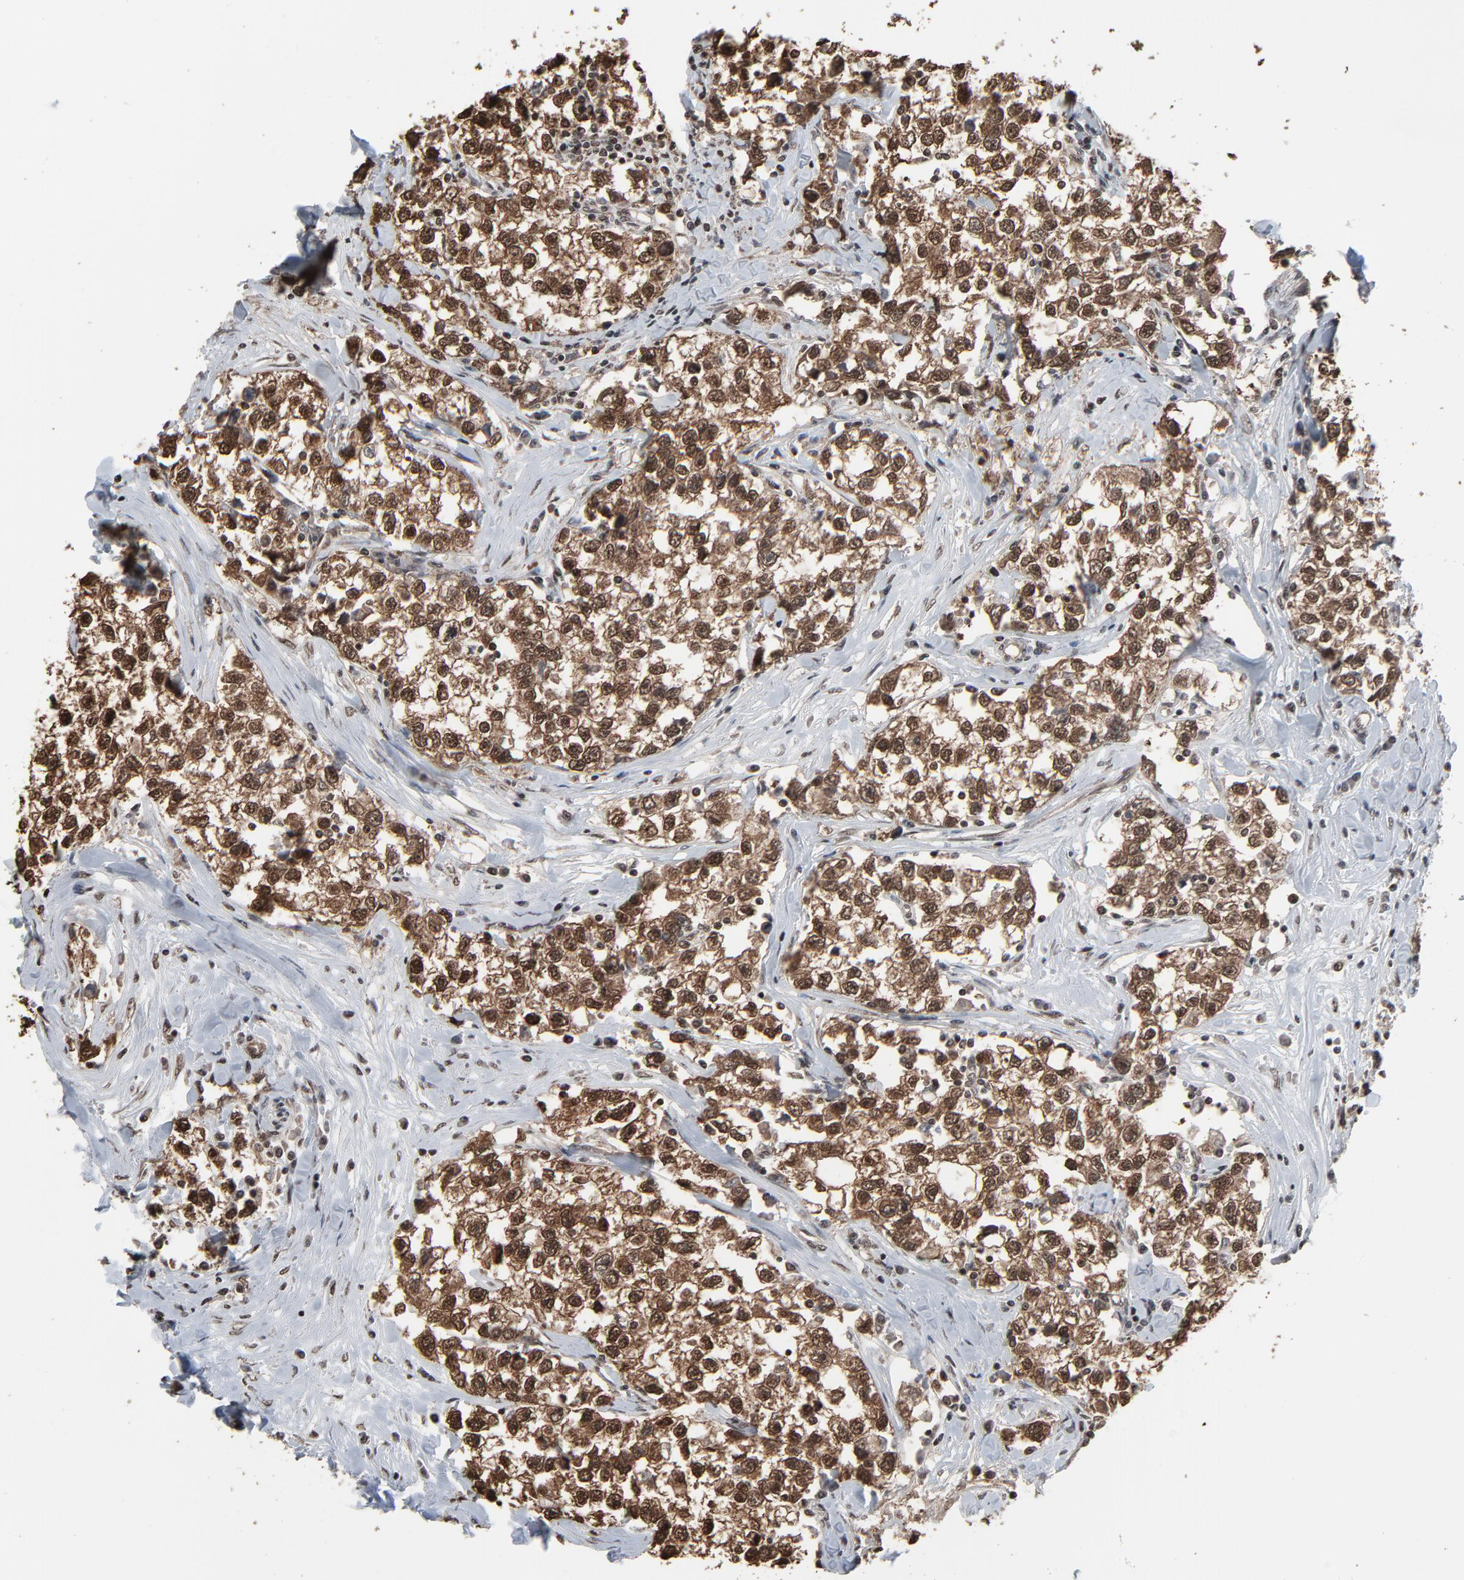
{"staining": {"intensity": "strong", "quantity": ">75%", "location": "cytoplasmic/membranous,nuclear"}, "tissue": "testis cancer", "cell_type": "Tumor cells", "image_type": "cancer", "snomed": [{"axis": "morphology", "description": "Seminoma, NOS"}, {"axis": "morphology", "description": "Carcinoma, Embryonal, NOS"}, {"axis": "topography", "description": "Testis"}], "caption": "The micrograph demonstrates immunohistochemical staining of testis cancer (embryonal carcinoma). There is strong cytoplasmic/membranous and nuclear staining is seen in about >75% of tumor cells.", "gene": "MEIS2", "patient": {"sex": "male", "age": 30}}